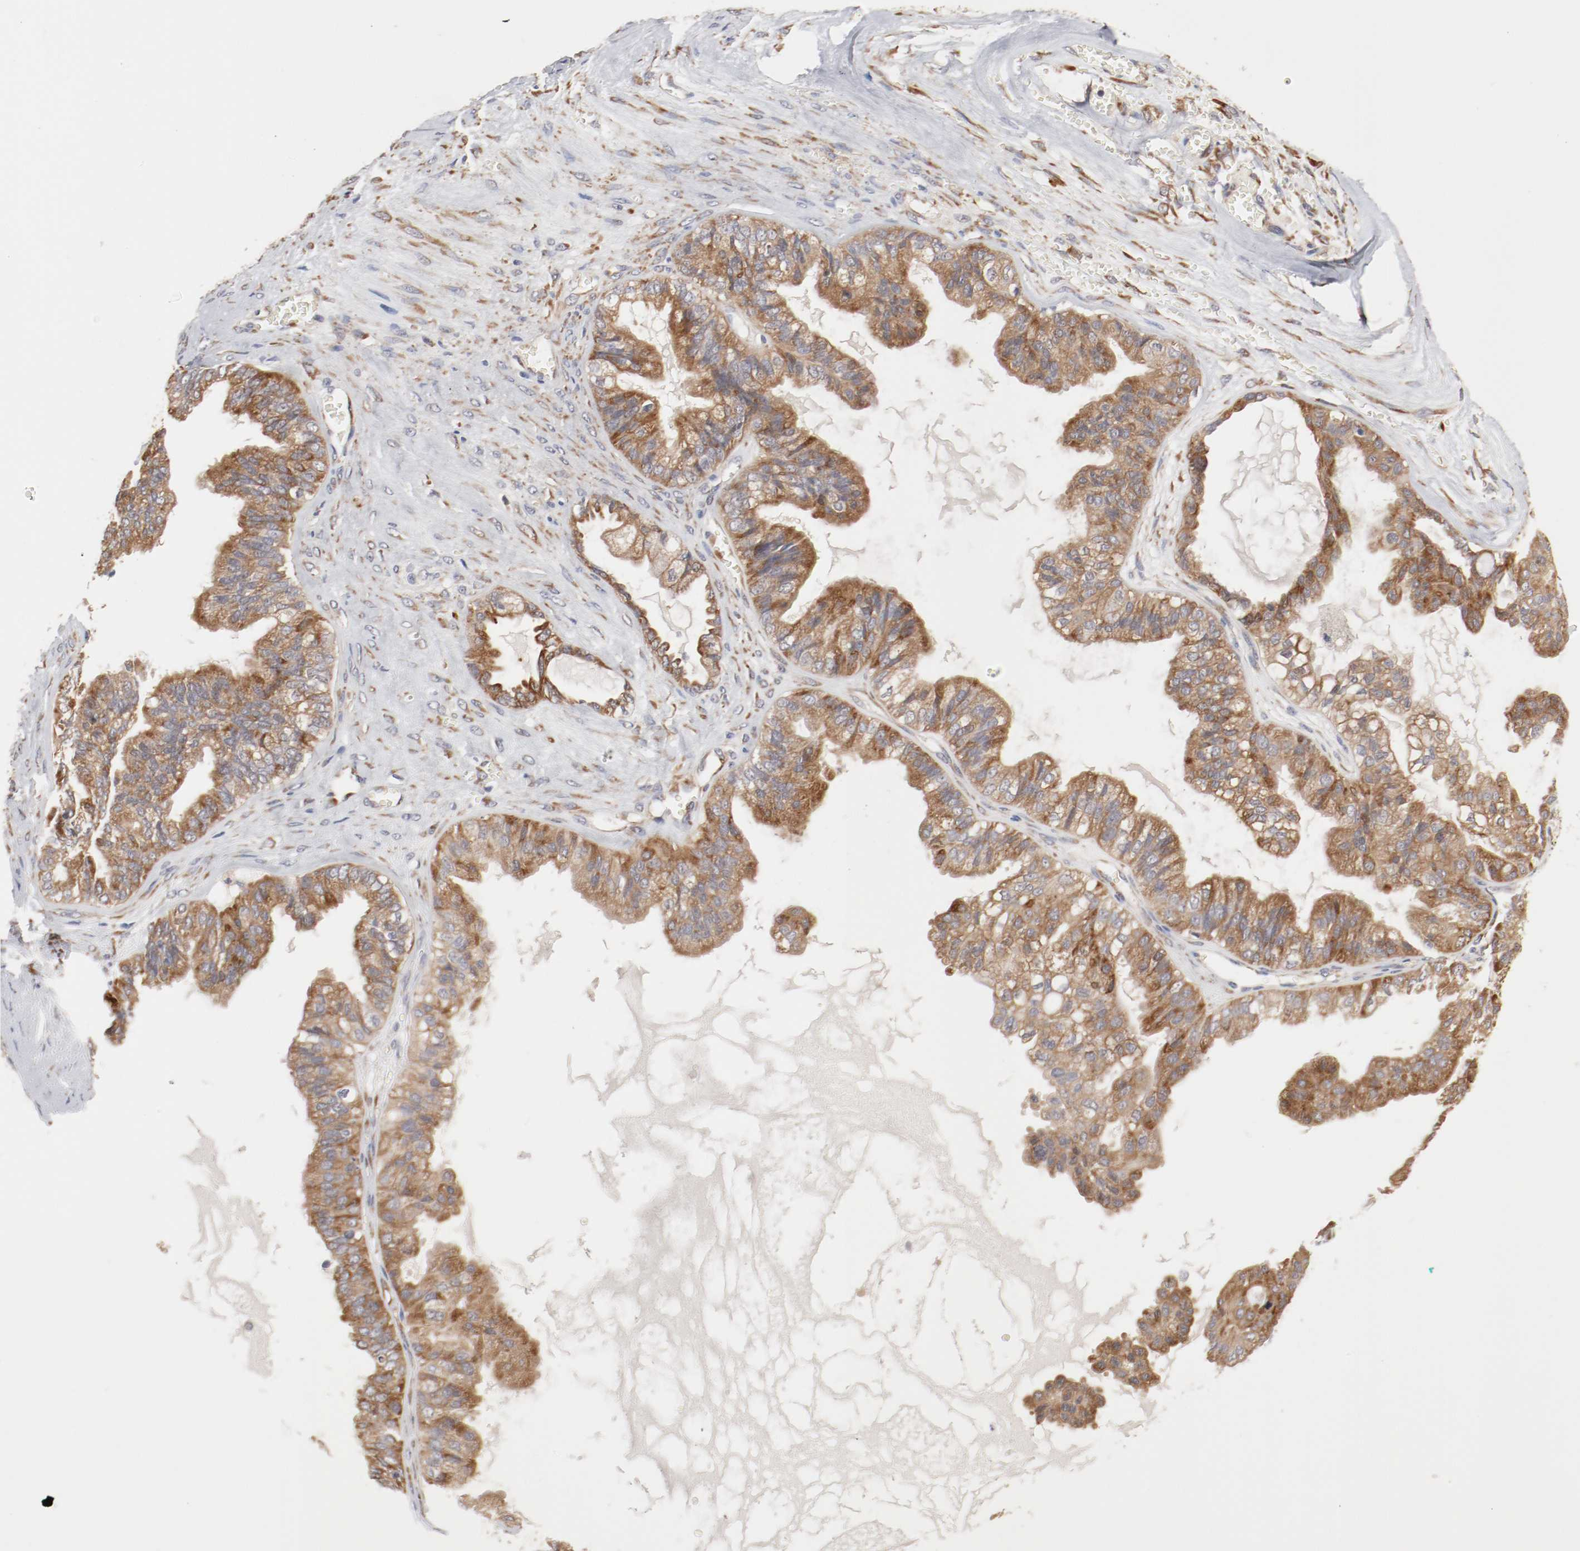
{"staining": {"intensity": "moderate", "quantity": ">75%", "location": "cytoplasmic/membranous"}, "tissue": "ovarian cancer", "cell_type": "Tumor cells", "image_type": "cancer", "snomed": [{"axis": "morphology", "description": "Carcinoma, NOS"}, {"axis": "morphology", "description": "Carcinoma, endometroid"}, {"axis": "topography", "description": "Ovary"}], "caption": "Immunohistochemical staining of ovarian cancer (carcinoma) demonstrates medium levels of moderate cytoplasmic/membranous protein positivity in about >75% of tumor cells.", "gene": "FKBP3", "patient": {"sex": "female", "age": 50}}